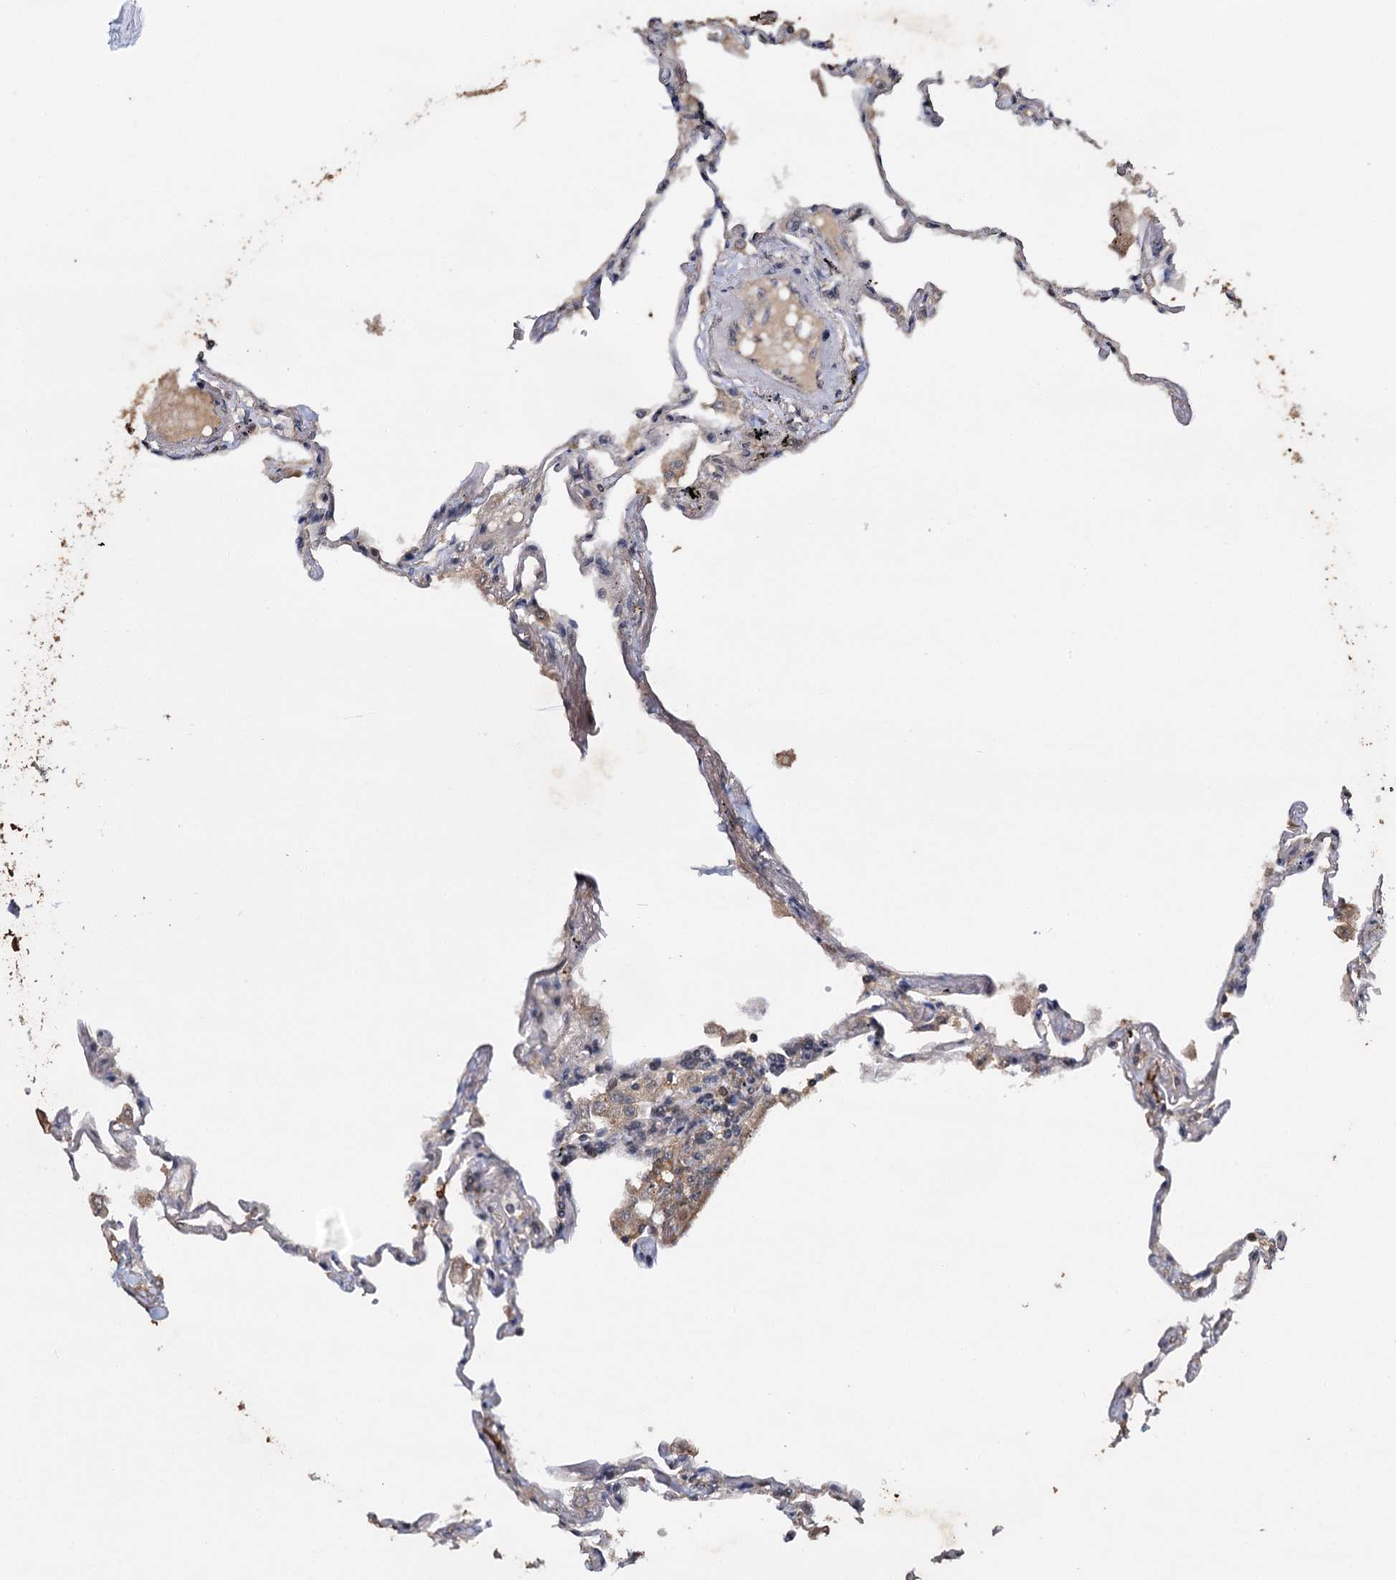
{"staining": {"intensity": "weak", "quantity": "25%-75%", "location": "cytoplasmic/membranous"}, "tissue": "lung", "cell_type": "Alveolar cells", "image_type": "normal", "snomed": [{"axis": "morphology", "description": "Normal tissue, NOS"}, {"axis": "topography", "description": "Lung"}], "caption": "A histopathology image showing weak cytoplasmic/membranous expression in approximately 25%-75% of alveolar cells in normal lung, as visualized by brown immunohistochemical staining.", "gene": "SLC46A3", "patient": {"sex": "female", "age": 67}}